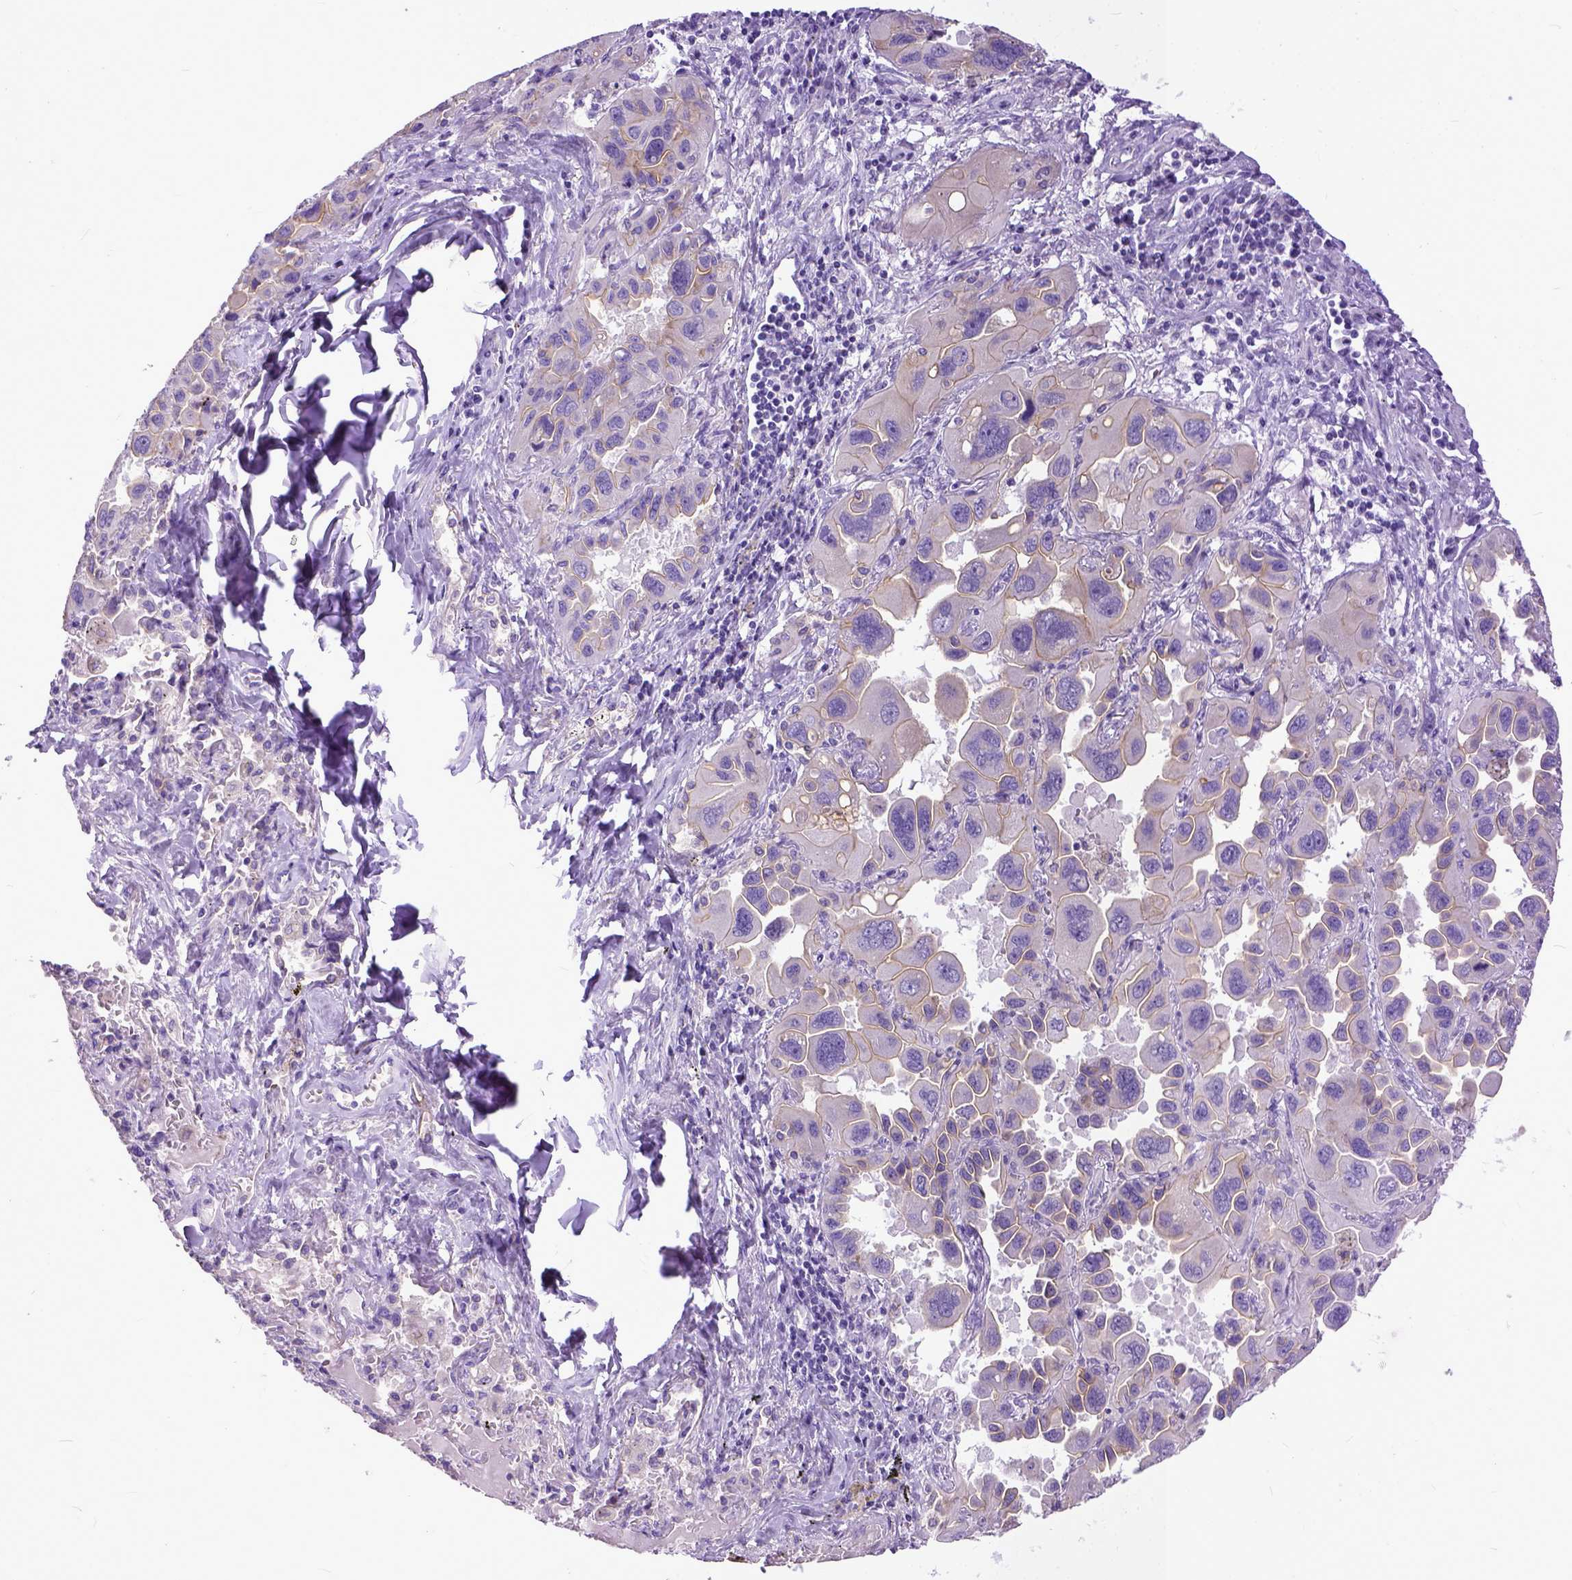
{"staining": {"intensity": "negative", "quantity": "none", "location": "none"}, "tissue": "lung cancer", "cell_type": "Tumor cells", "image_type": "cancer", "snomed": [{"axis": "morphology", "description": "Adenocarcinoma, NOS"}, {"axis": "topography", "description": "Lung"}], "caption": "Immunohistochemistry image of neoplastic tissue: adenocarcinoma (lung) stained with DAB (3,3'-diaminobenzidine) shows no significant protein expression in tumor cells. (Stains: DAB immunohistochemistry with hematoxylin counter stain, Microscopy: brightfield microscopy at high magnification).", "gene": "PPL", "patient": {"sex": "male", "age": 64}}